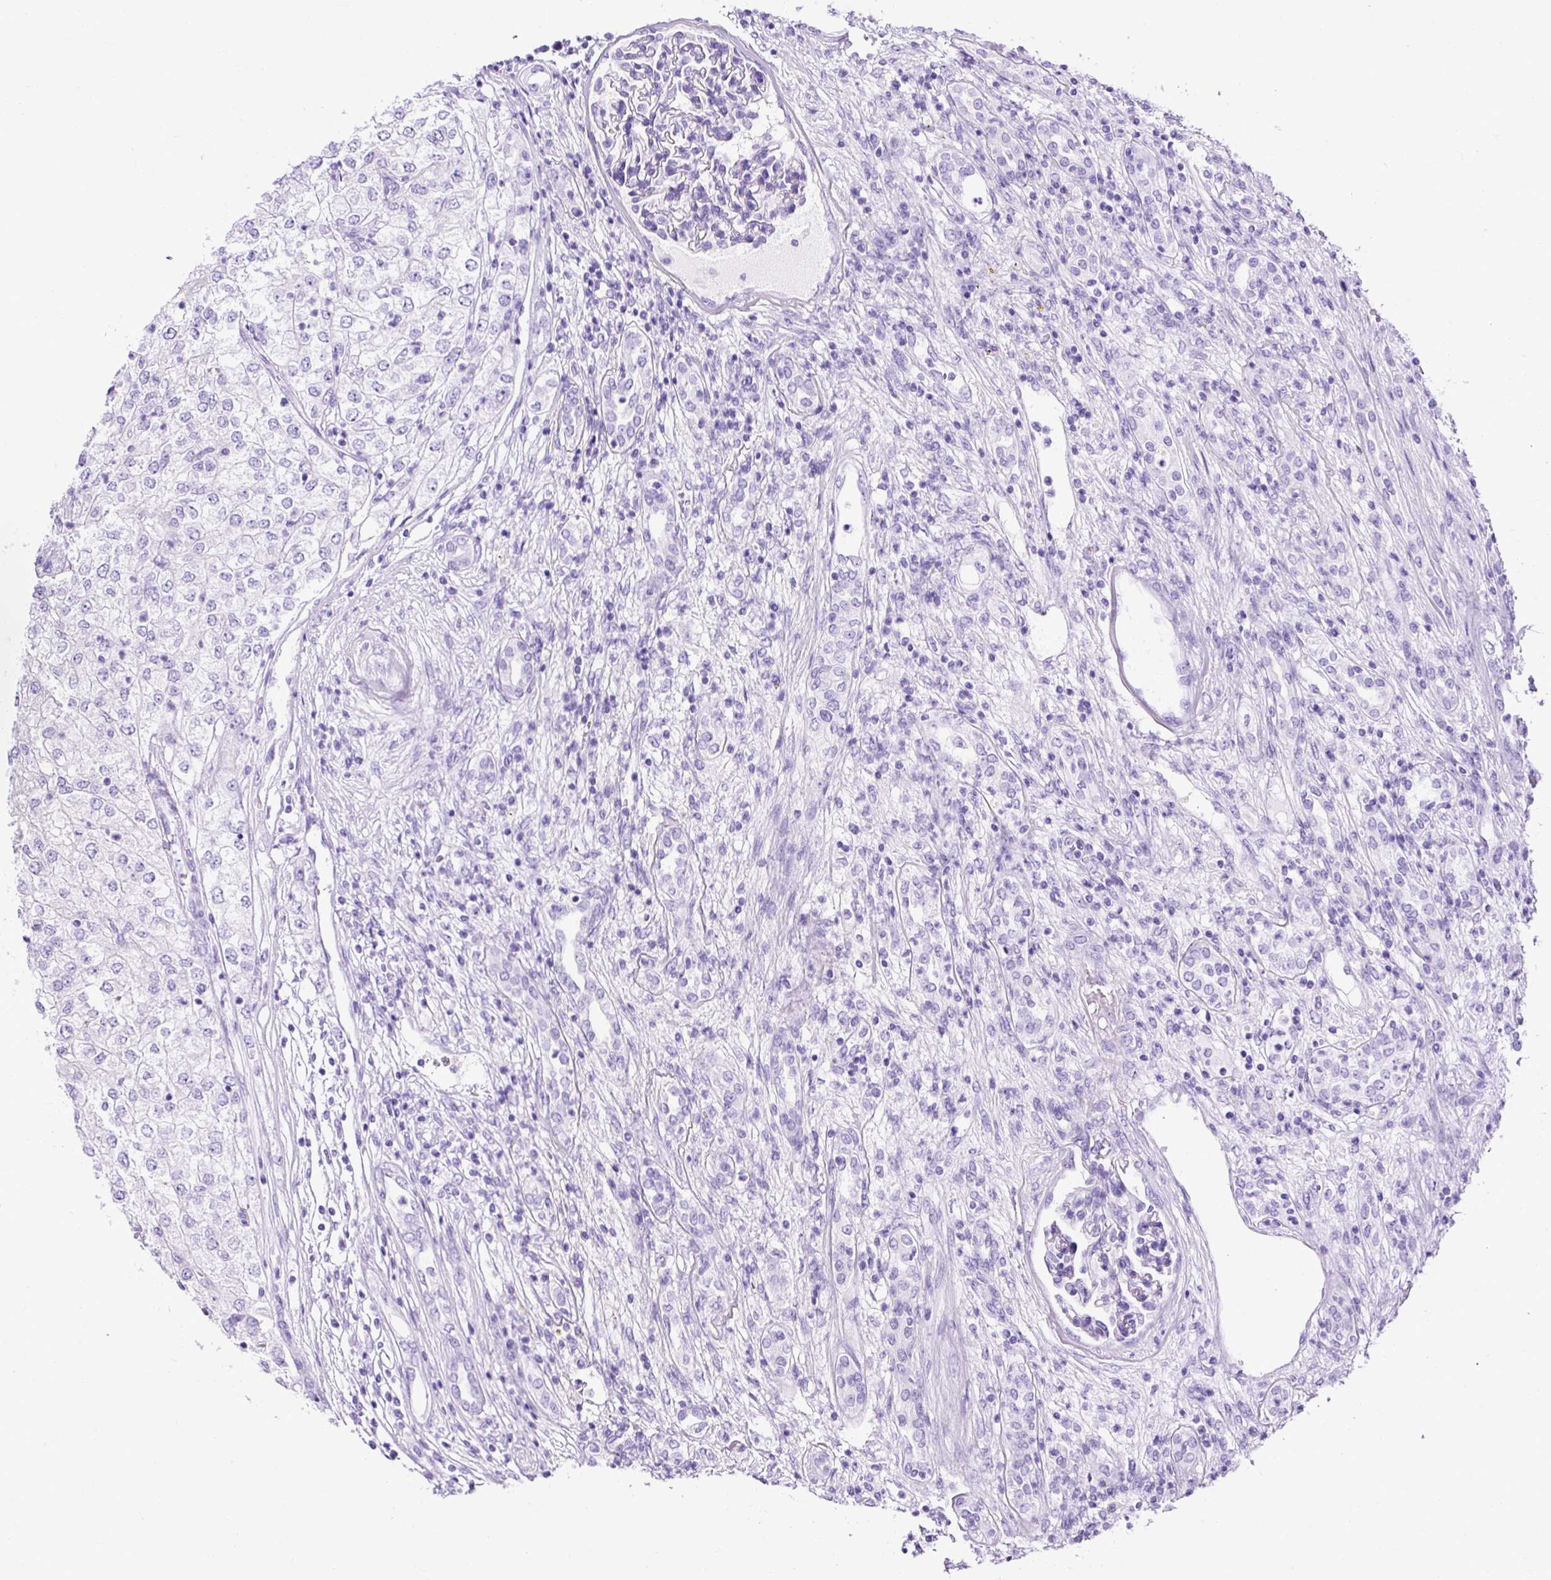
{"staining": {"intensity": "negative", "quantity": "none", "location": "none"}, "tissue": "renal cancer", "cell_type": "Tumor cells", "image_type": "cancer", "snomed": [{"axis": "morphology", "description": "Adenocarcinoma, NOS"}, {"axis": "topography", "description": "Kidney"}], "caption": "Tumor cells show no significant protein expression in renal cancer (adenocarcinoma).", "gene": "KRT12", "patient": {"sex": "female", "age": 54}}